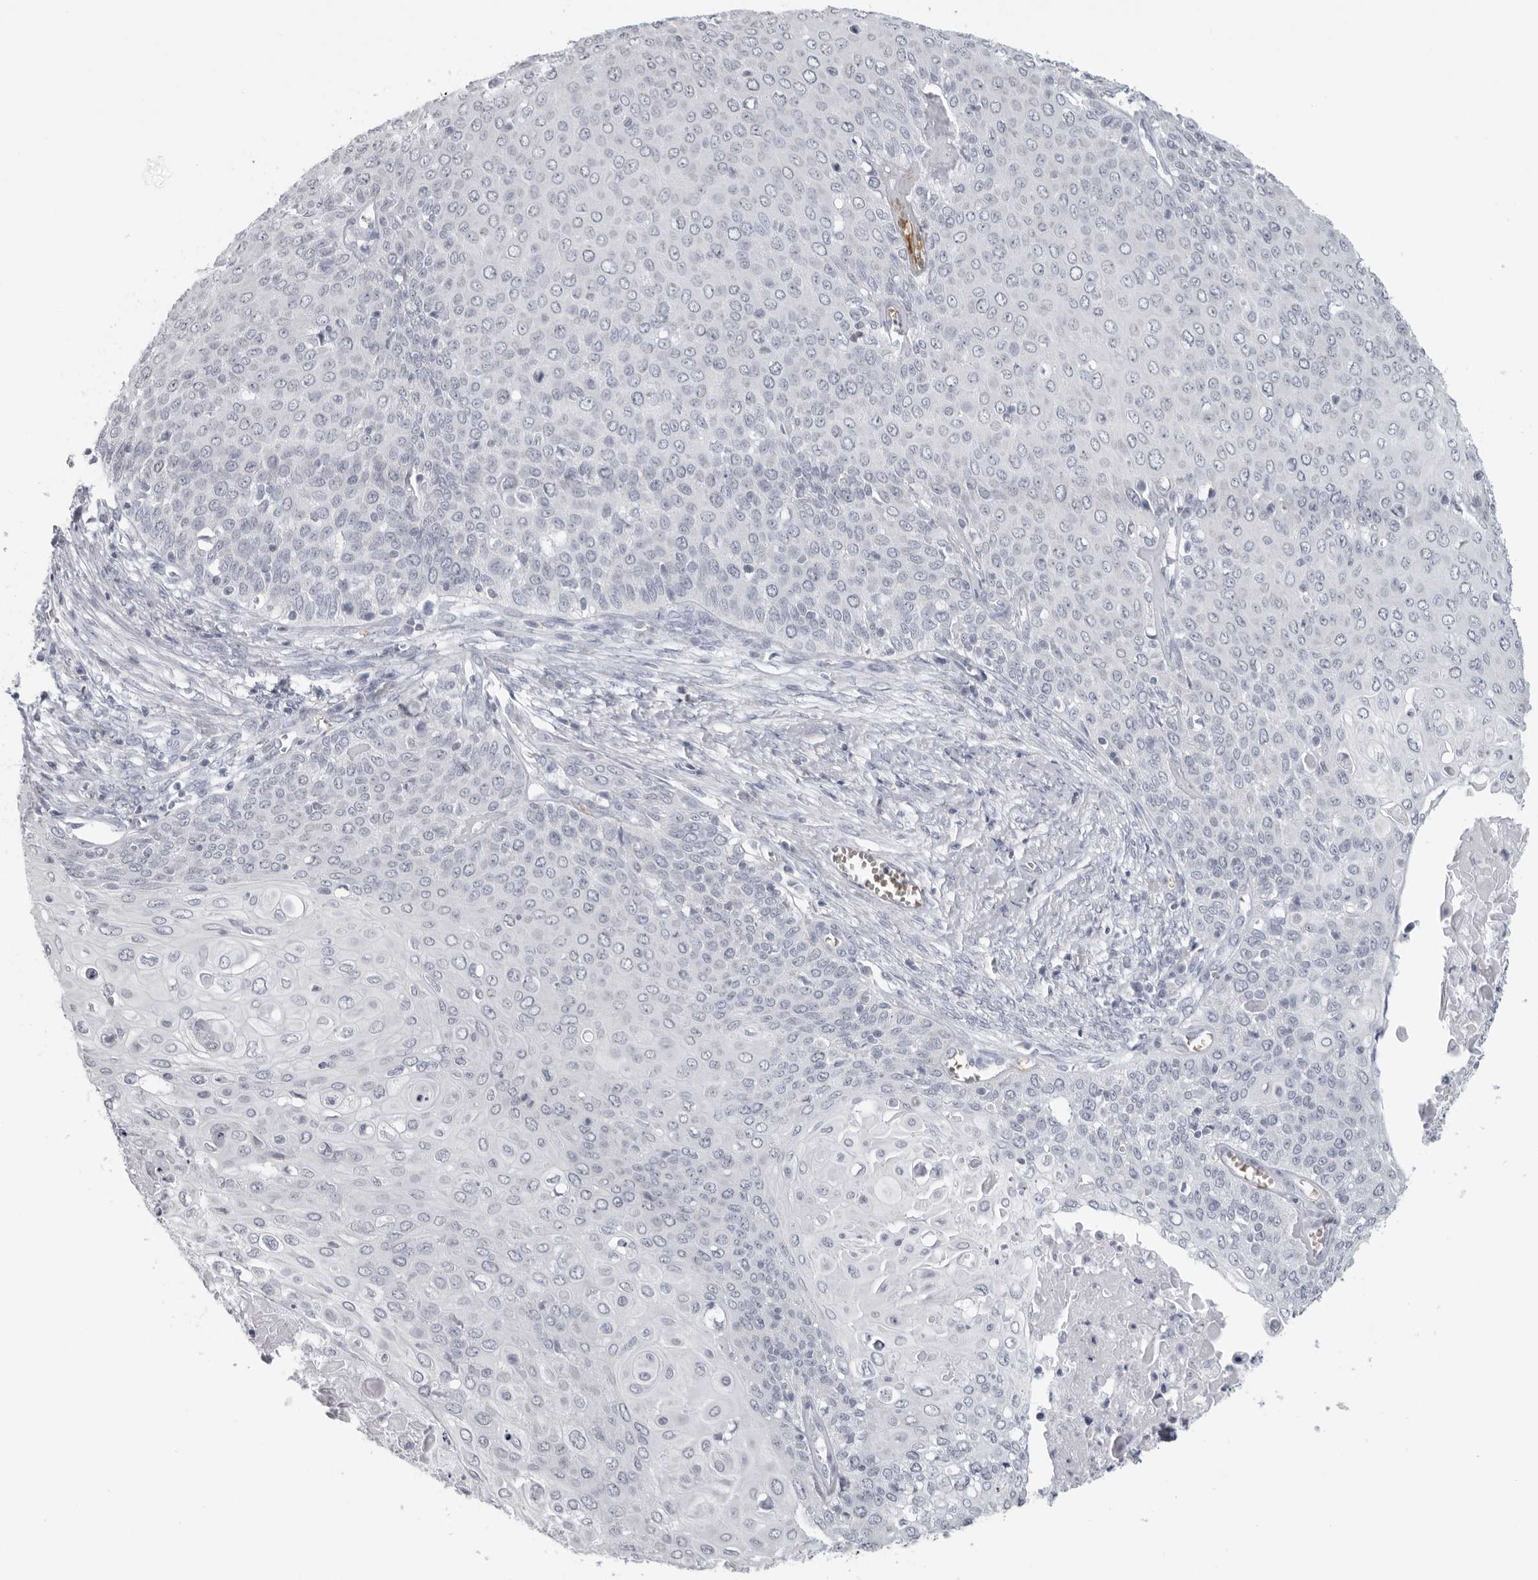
{"staining": {"intensity": "negative", "quantity": "none", "location": "none"}, "tissue": "cervical cancer", "cell_type": "Tumor cells", "image_type": "cancer", "snomed": [{"axis": "morphology", "description": "Squamous cell carcinoma, NOS"}, {"axis": "topography", "description": "Cervix"}], "caption": "Immunohistochemical staining of human cervical cancer exhibits no significant positivity in tumor cells.", "gene": "EPB41", "patient": {"sex": "female", "age": 39}}